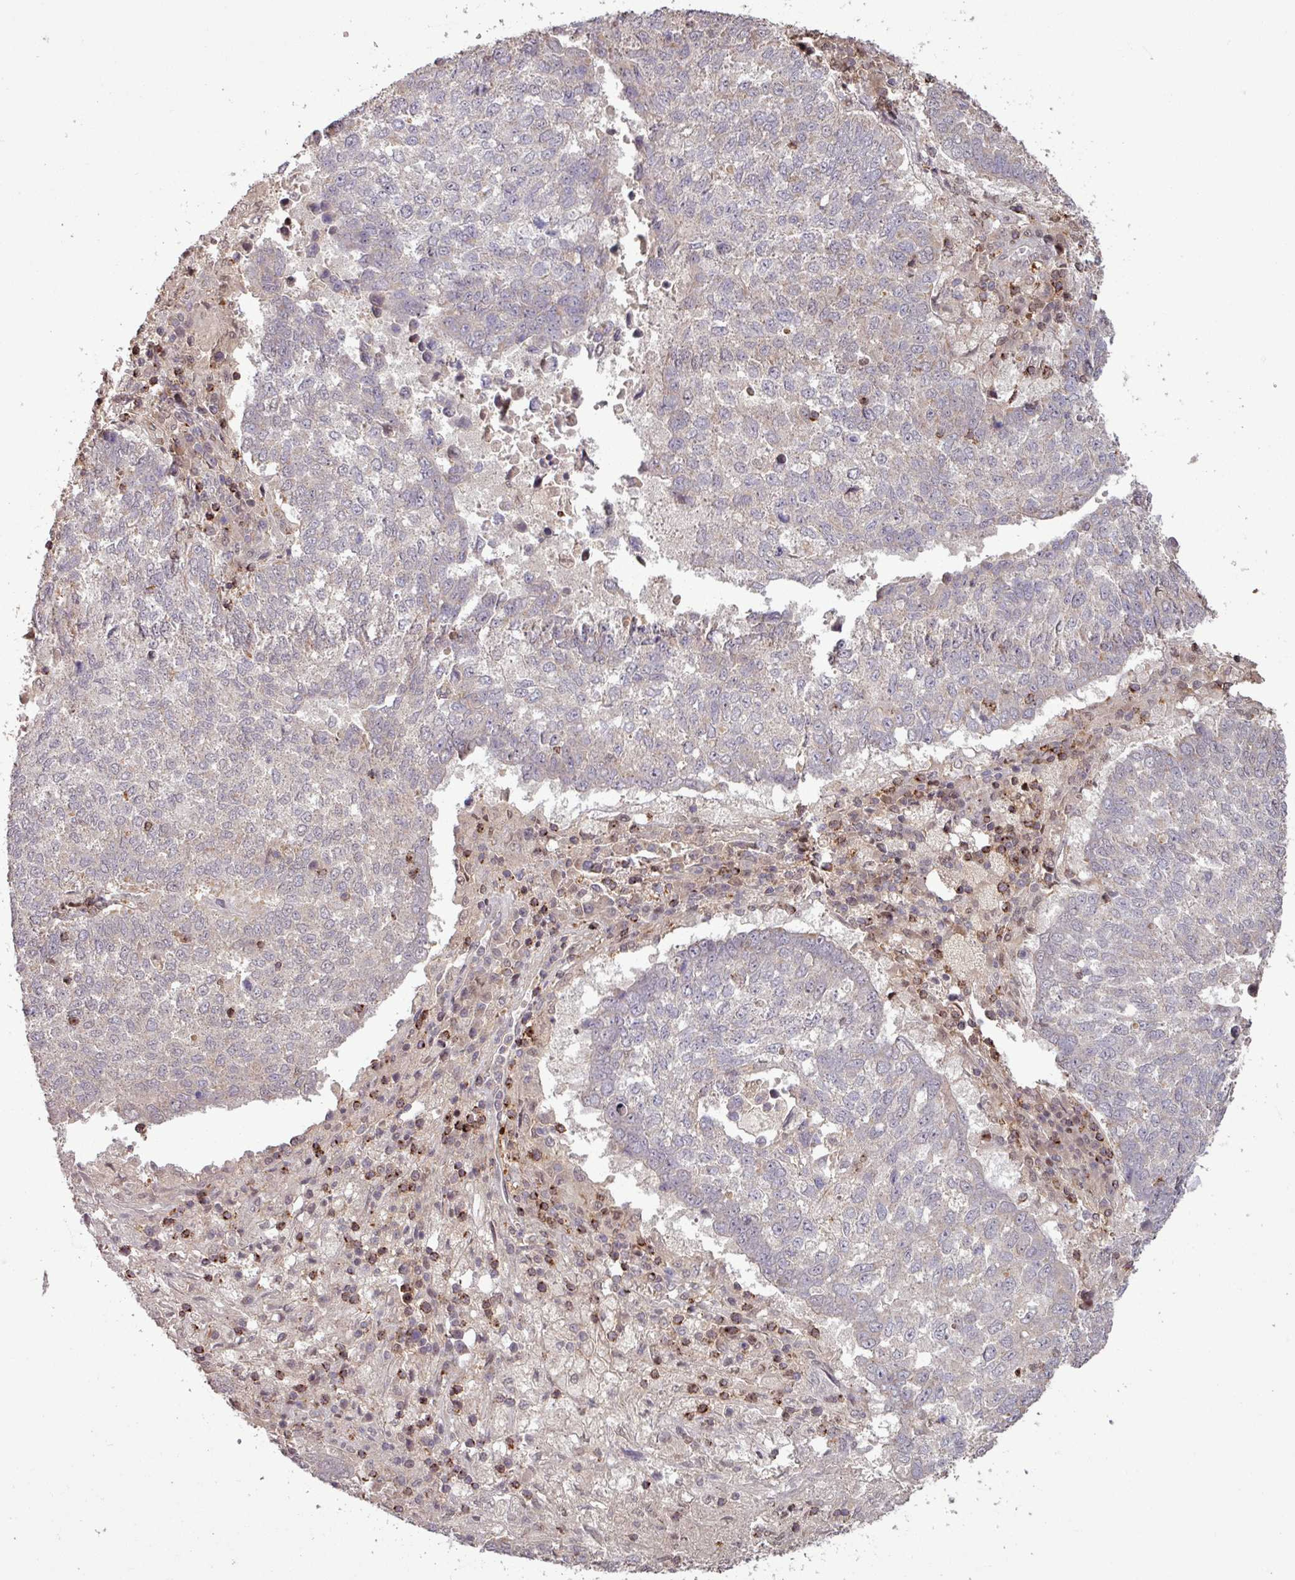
{"staining": {"intensity": "negative", "quantity": "none", "location": "none"}, "tissue": "lung cancer", "cell_type": "Tumor cells", "image_type": "cancer", "snomed": [{"axis": "morphology", "description": "Squamous cell carcinoma, NOS"}, {"axis": "topography", "description": "Lung"}], "caption": "Immunohistochemical staining of squamous cell carcinoma (lung) exhibits no significant positivity in tumor cells.", "gene": "OR6B1", "patient": {"sex": "male", "age": 73}}